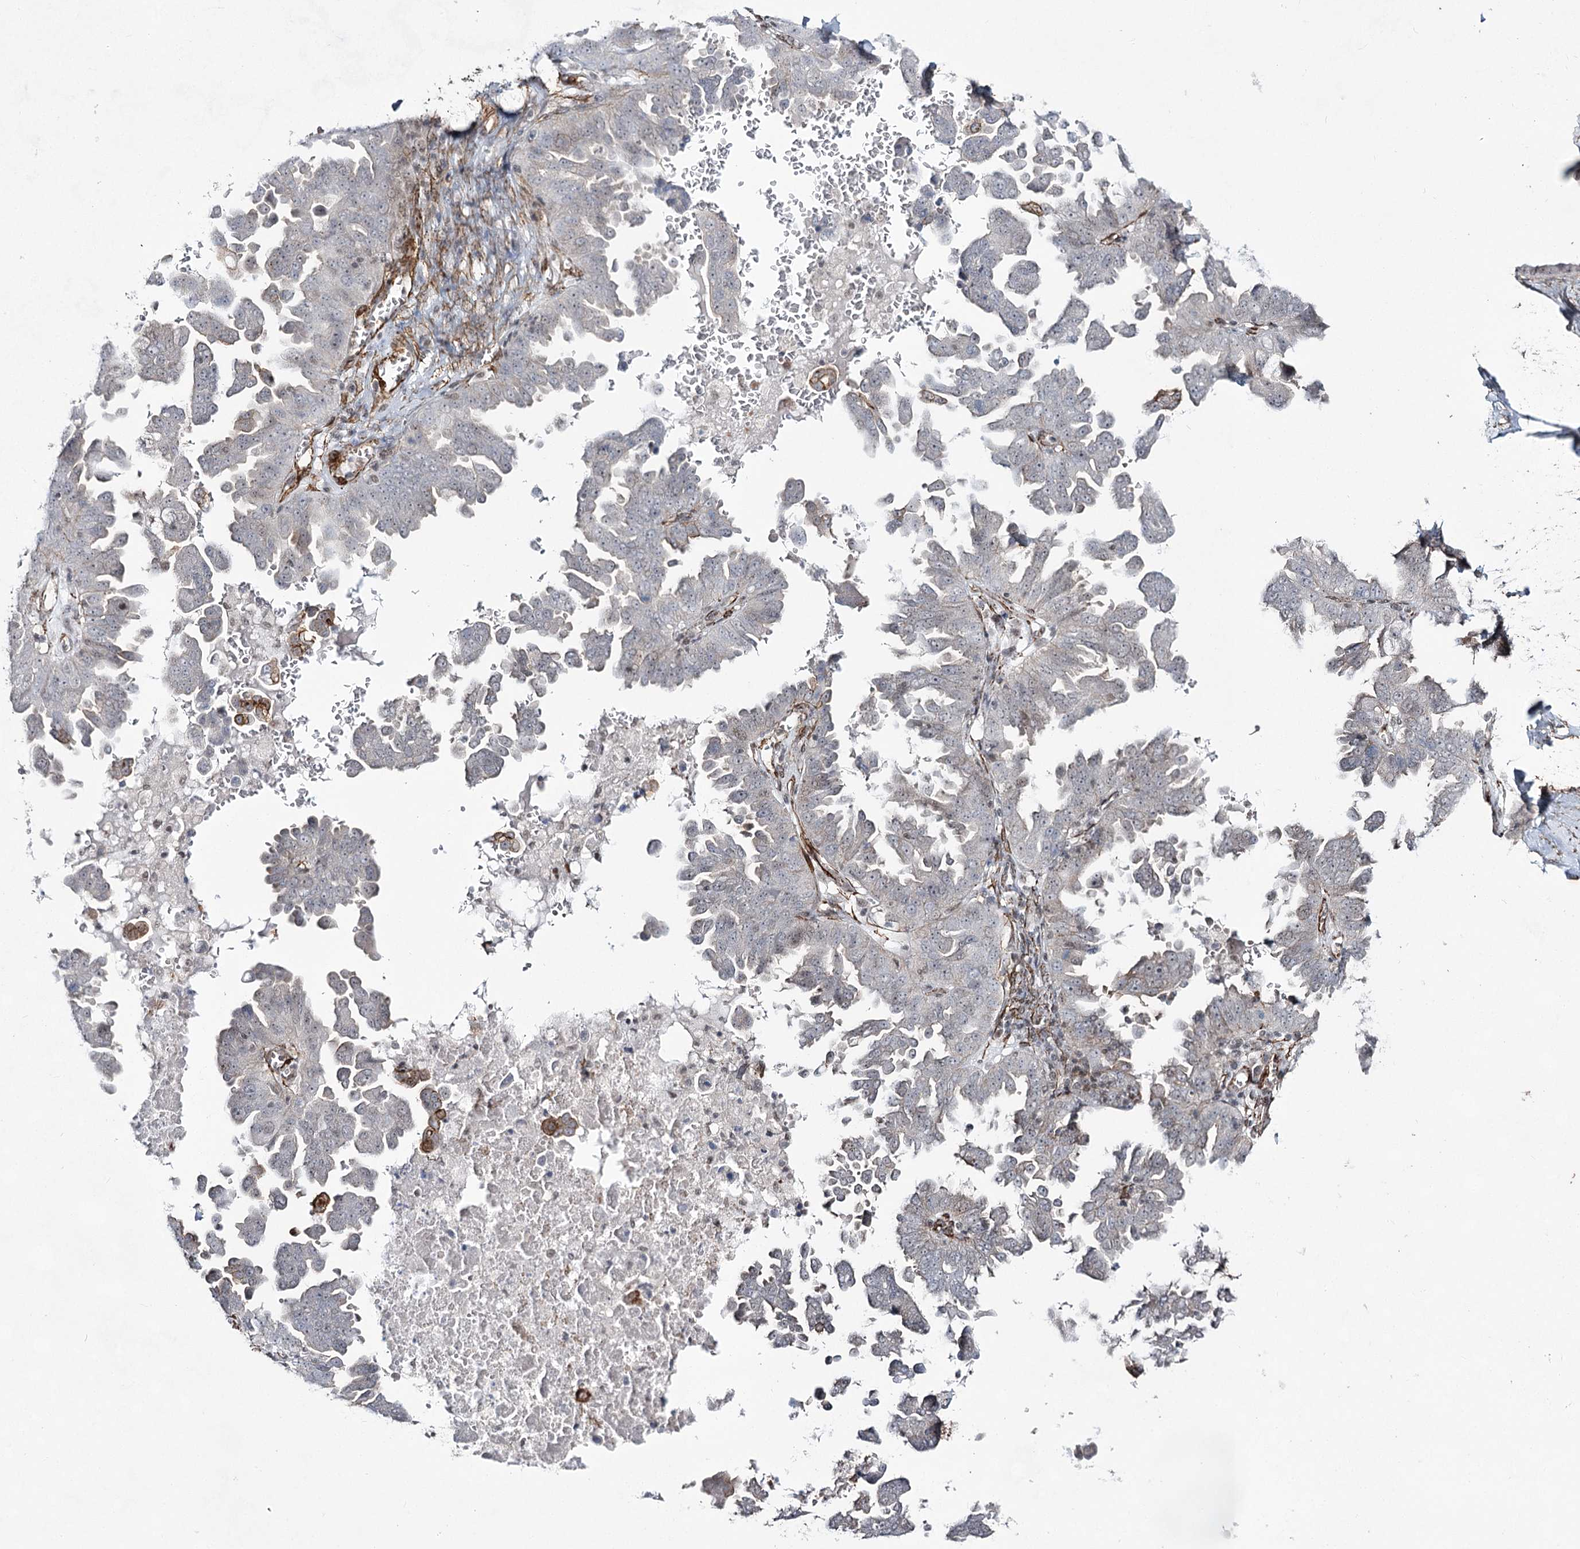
{"staining": {"intensity": "negative", "quantity": "none", "location": "none"}, "tissue": "ovarian cancer", "cell_type": "Tumor cells", "image_type": "cancer", "snomed": [{"axis": "morphology", "description": "Carcinoma, endometroid"}, {"axis": "topography", "description": "Ovary"}], "caption": "This is a photomicrograph of IHC staining of ovarian endometroid carcinoma, which shows no positivity in tumor cells.", "gene": "CWF19L1", "patient": {"sex": "female", "age": 62}}